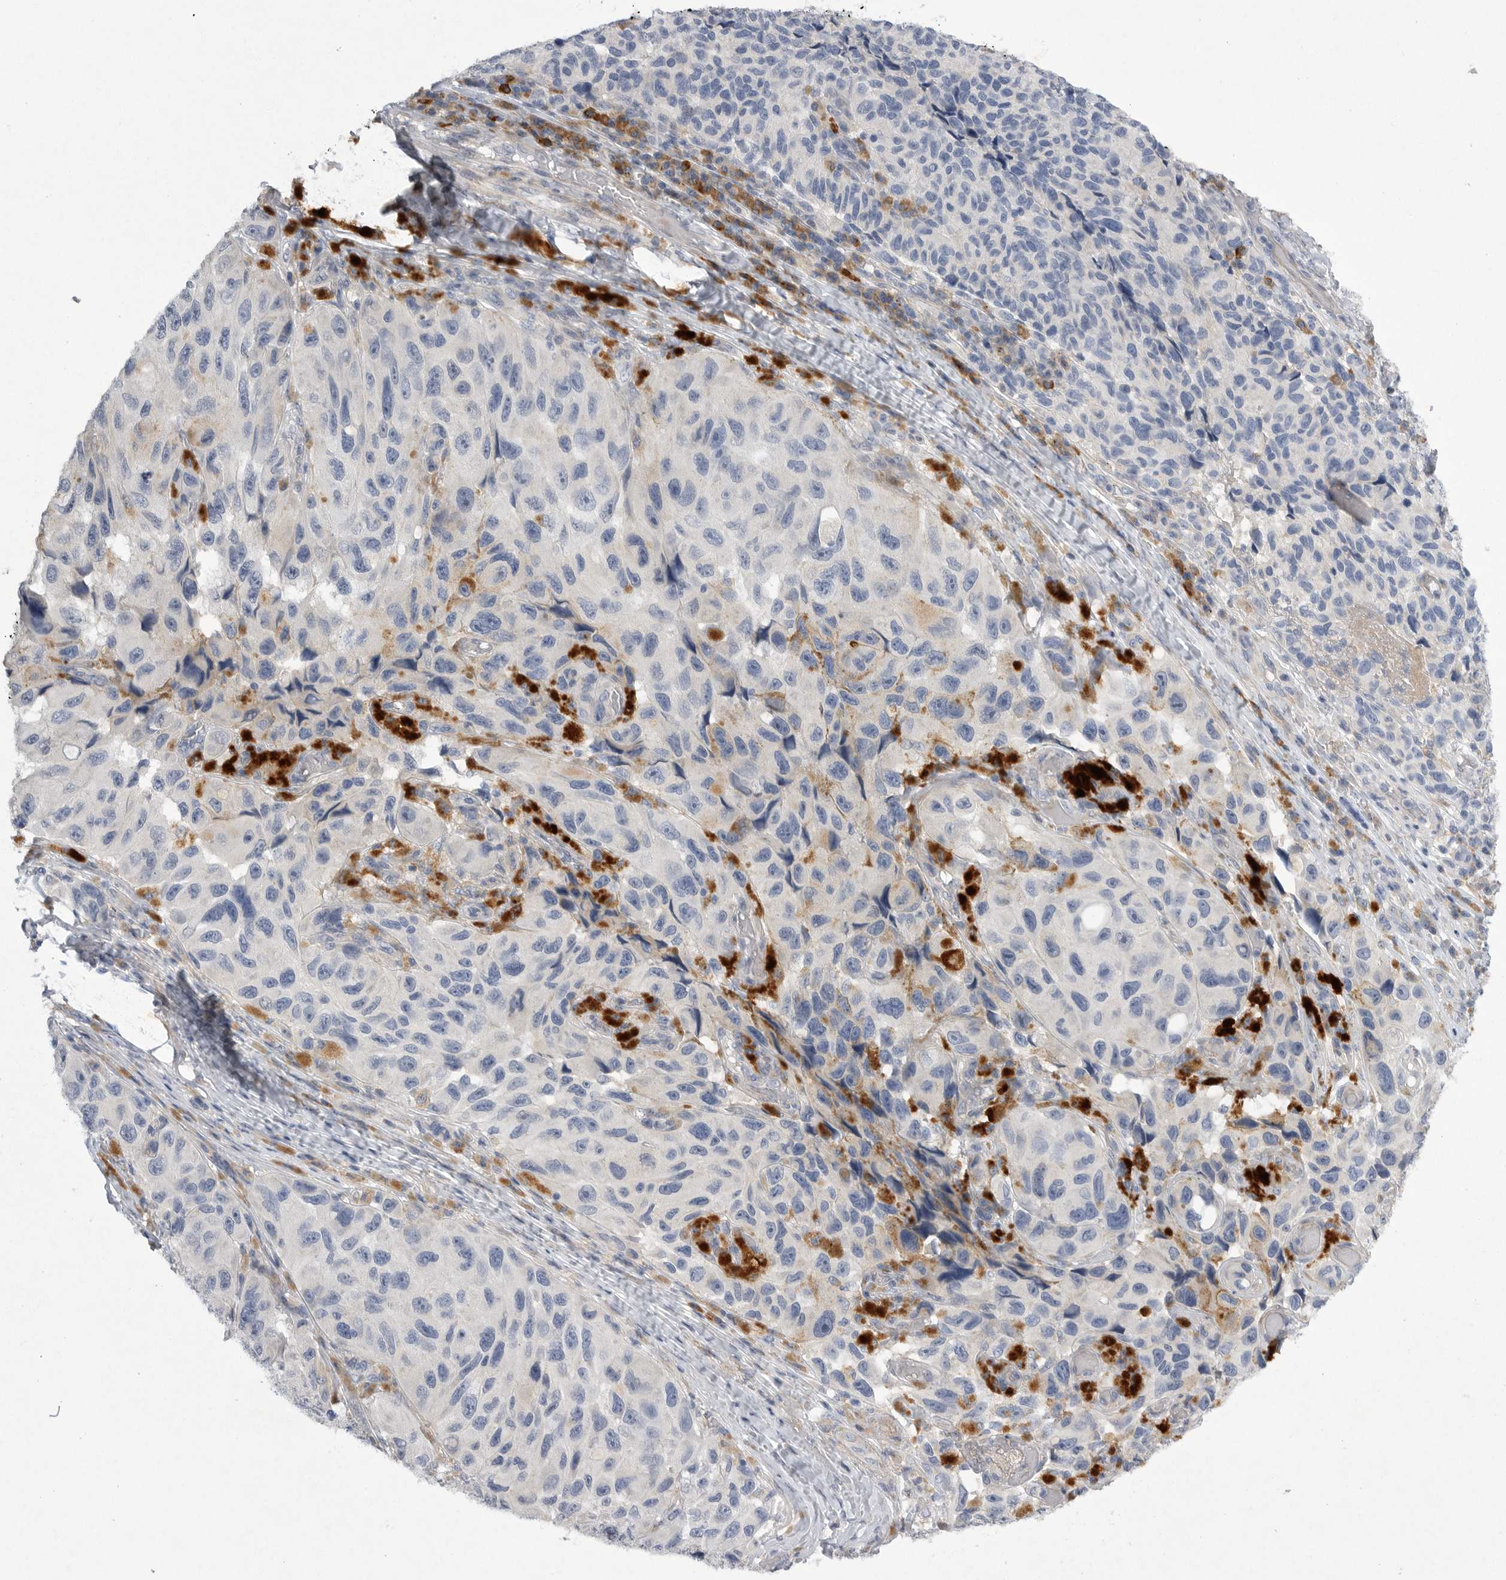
{"staining": {"intensity": "negative", "quantity": "none", "location": "none"}, "tissue": "melanoma", "cell_type": "Tumor cells", "image_type": "cancer", "snomed": [{"axis": "morphology", "description": "Malignant melanoma, NOS"}, {"axis": "topography", "description": "Skin"}], "caption": "Malignant melanoma was stained to show a protein in brown. There is no significant staining in tumor cells.", "gene": "EDEM3", "patient": {"sex": "female", "age": 73}}